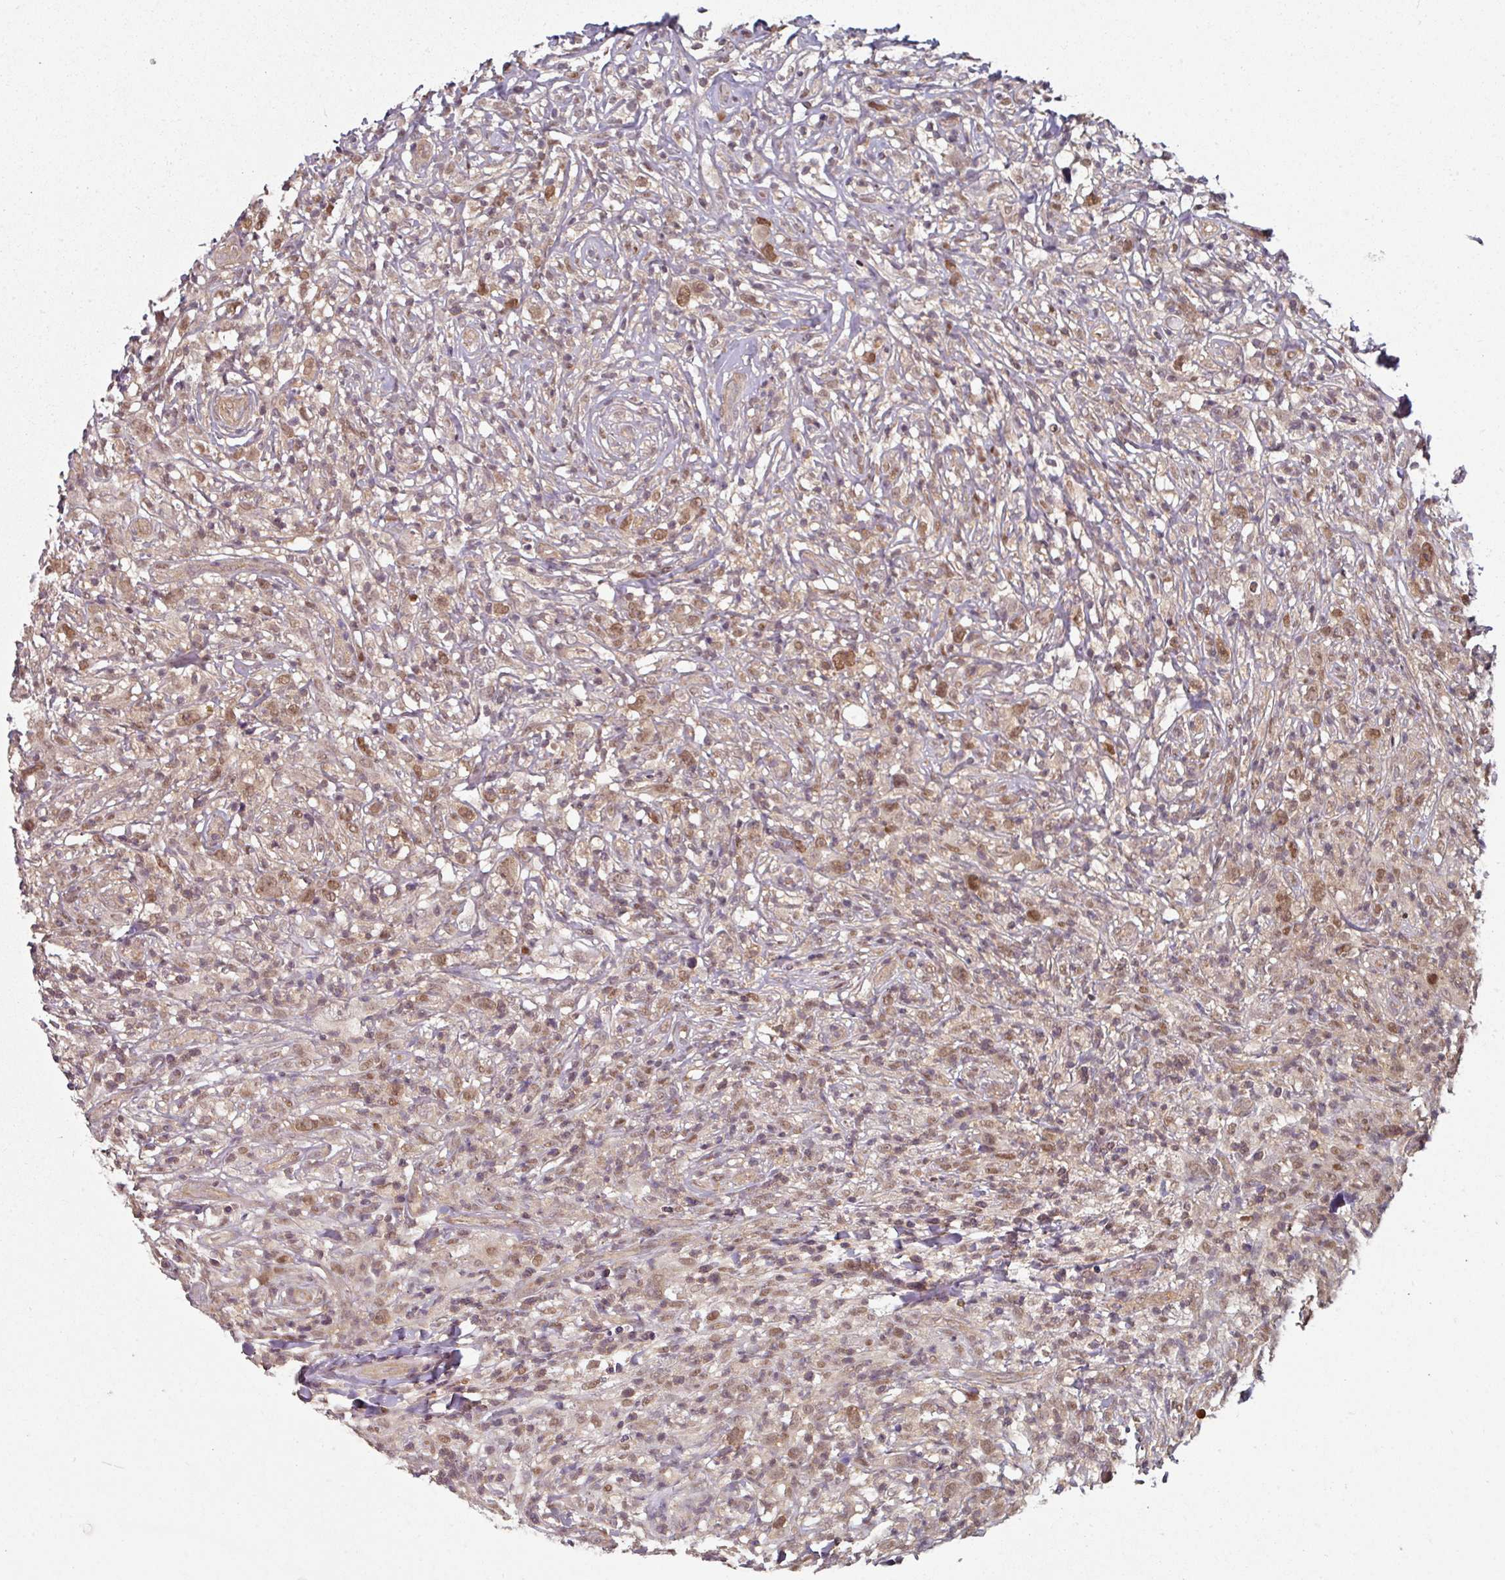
{"staining": {"intensity": "moderate", "quantity": ">75%", "location": "nuclear"}, "tissue": "lymphoma", "cell_type": "Tumor cells", "image_type": "cancer", "snomed": [{"axis": "morphology", "description": "Hodgkin's disease, NOS"}, {"axis": "topography", "description": "No Tissue"}], "caption": "A micrograph of Hodgkin's disease stained for a protein shows moderate nuclear brown staining in tumor cells.", "gene": "PSME3IP1", "patient": {"sex": "female", "age": 21}}